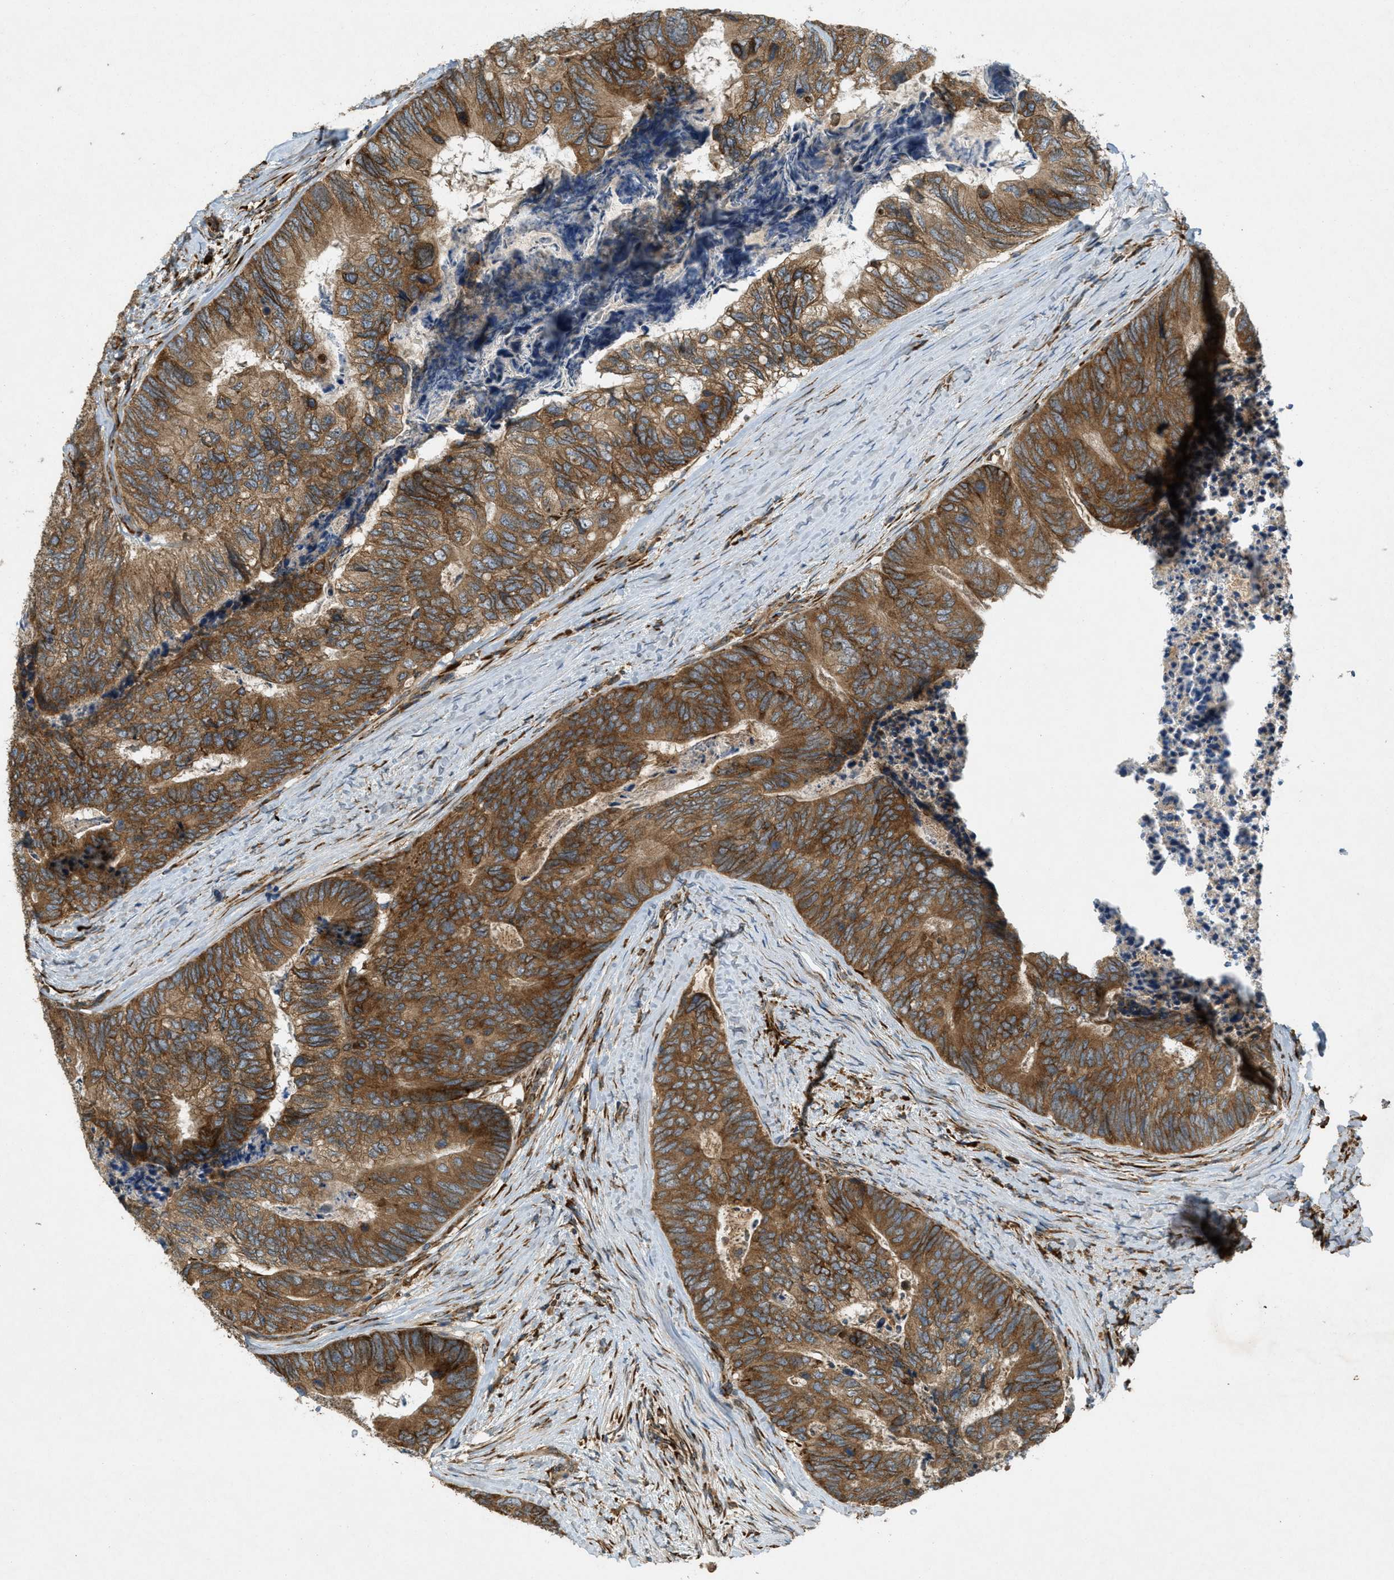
{"staining": {"intensity": "strong", "quantity": ">75%", "location": "cytoplasmic/membranous"}, "tissue": "colorectal cancer", "cell_type": "Tumor cells", "image_type": "cancer", "snomed": [{"axis": "morphology", "description": "Adenocarcinoma, NOS"}, {"axis": "topography", "description": "Colon"}], "caption": "This is a photomicrograph of IHC staining of adenocarcinoma (colorectal), which shows strong staining in the cytoplasmic/membranous of tumor cells.", "gene": "PCDH18", "patient": {"sex": "female", "age": 67}}